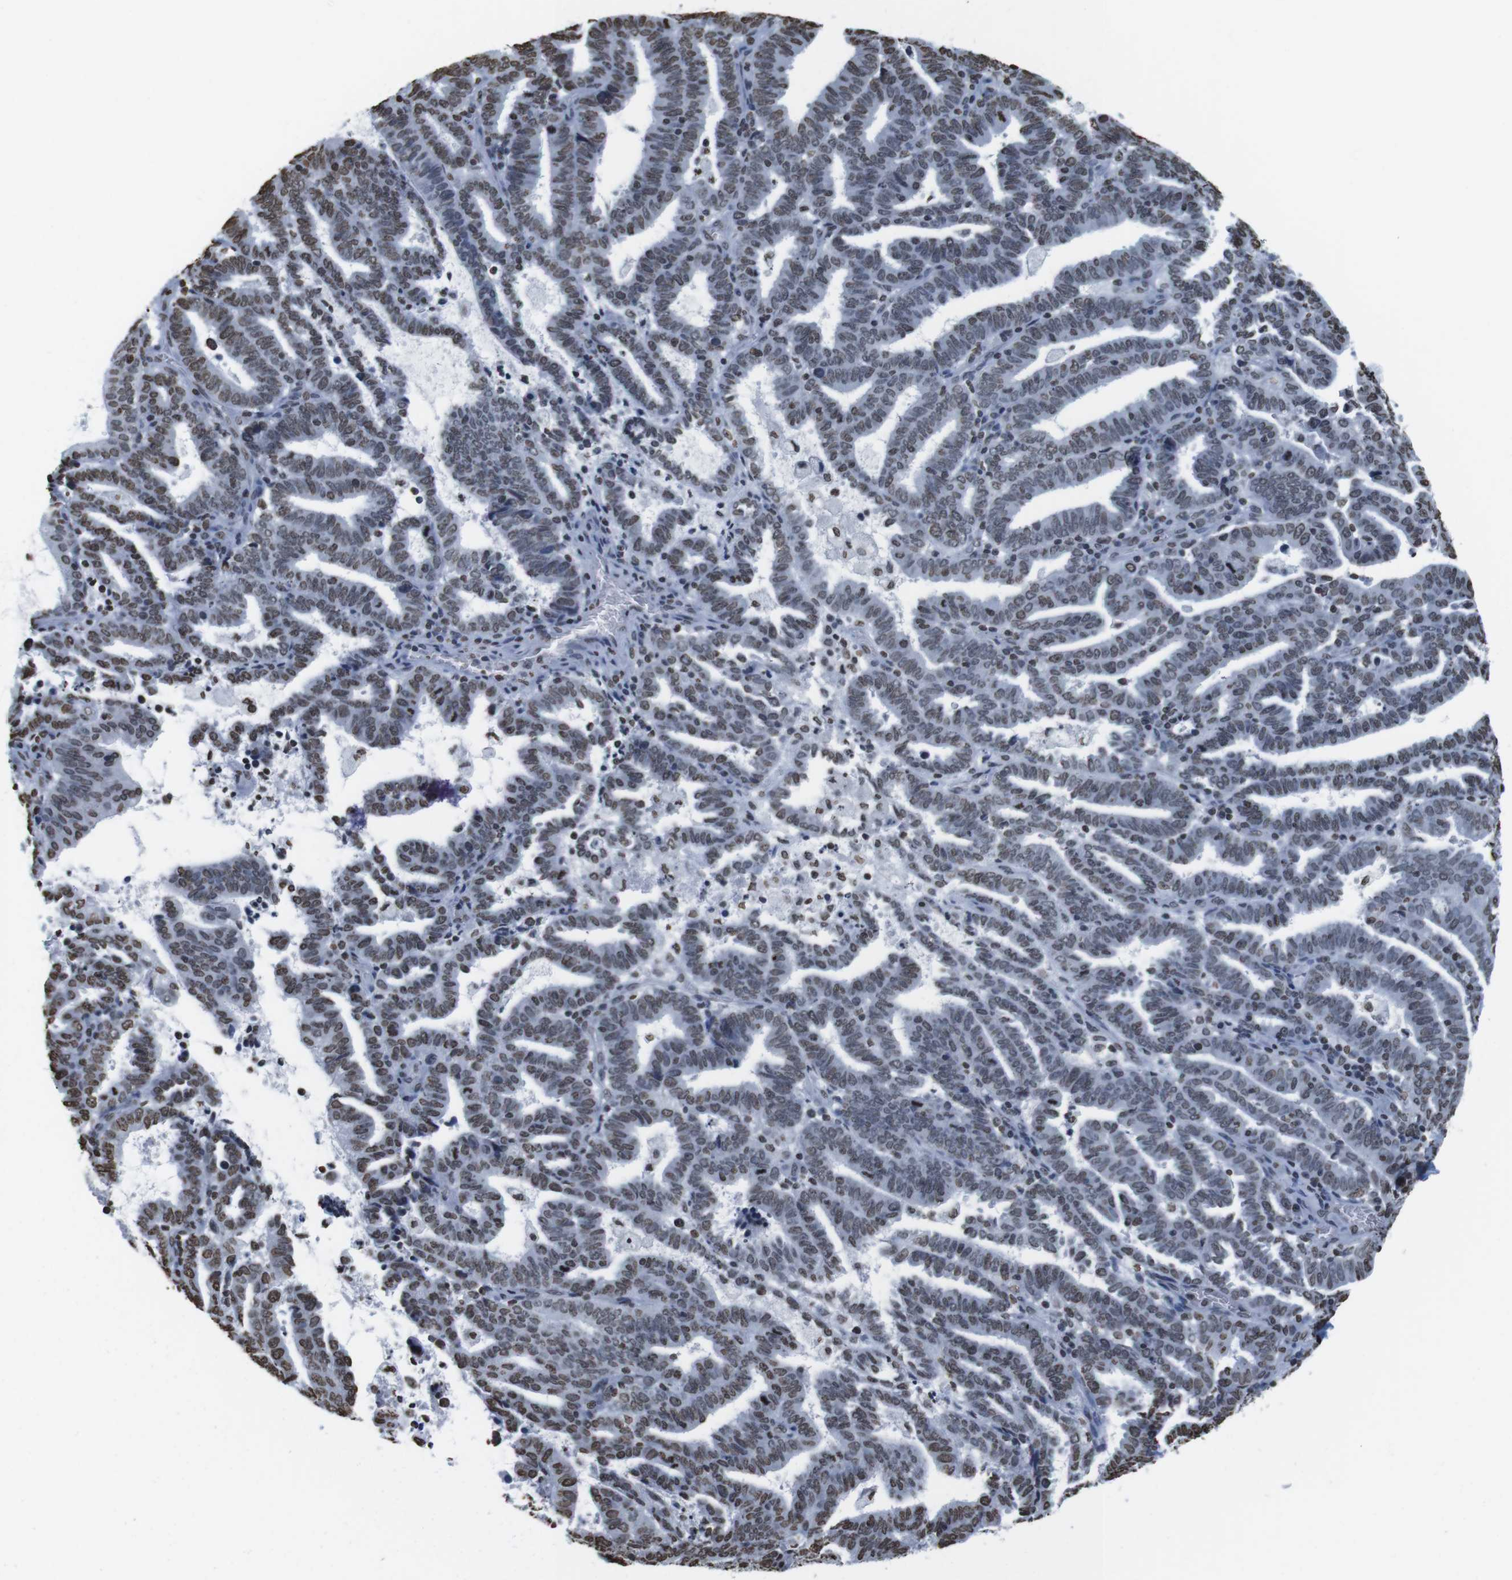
{"staining": {"intensity": "weak", "quantity": "25%-75%", "location": "nuclear"}, "tissue": "endometrial cancer", "cell_type": "Tumor cells", "image_type": "cancer", "snomed": [{"axis": "morphology", "description": "Adenocarcinoma, NOS"}, {"axis": "topography", "description": "Uterus"}], "caption": "Immunohistochemical staining of endometrial cancer (adenocarcinoma) demonstrates low levels of weak nuclear expression in about 25%-75% of tumor cells.", "gene": "BSX", "patient": {"sex": "female", "age": 83}}